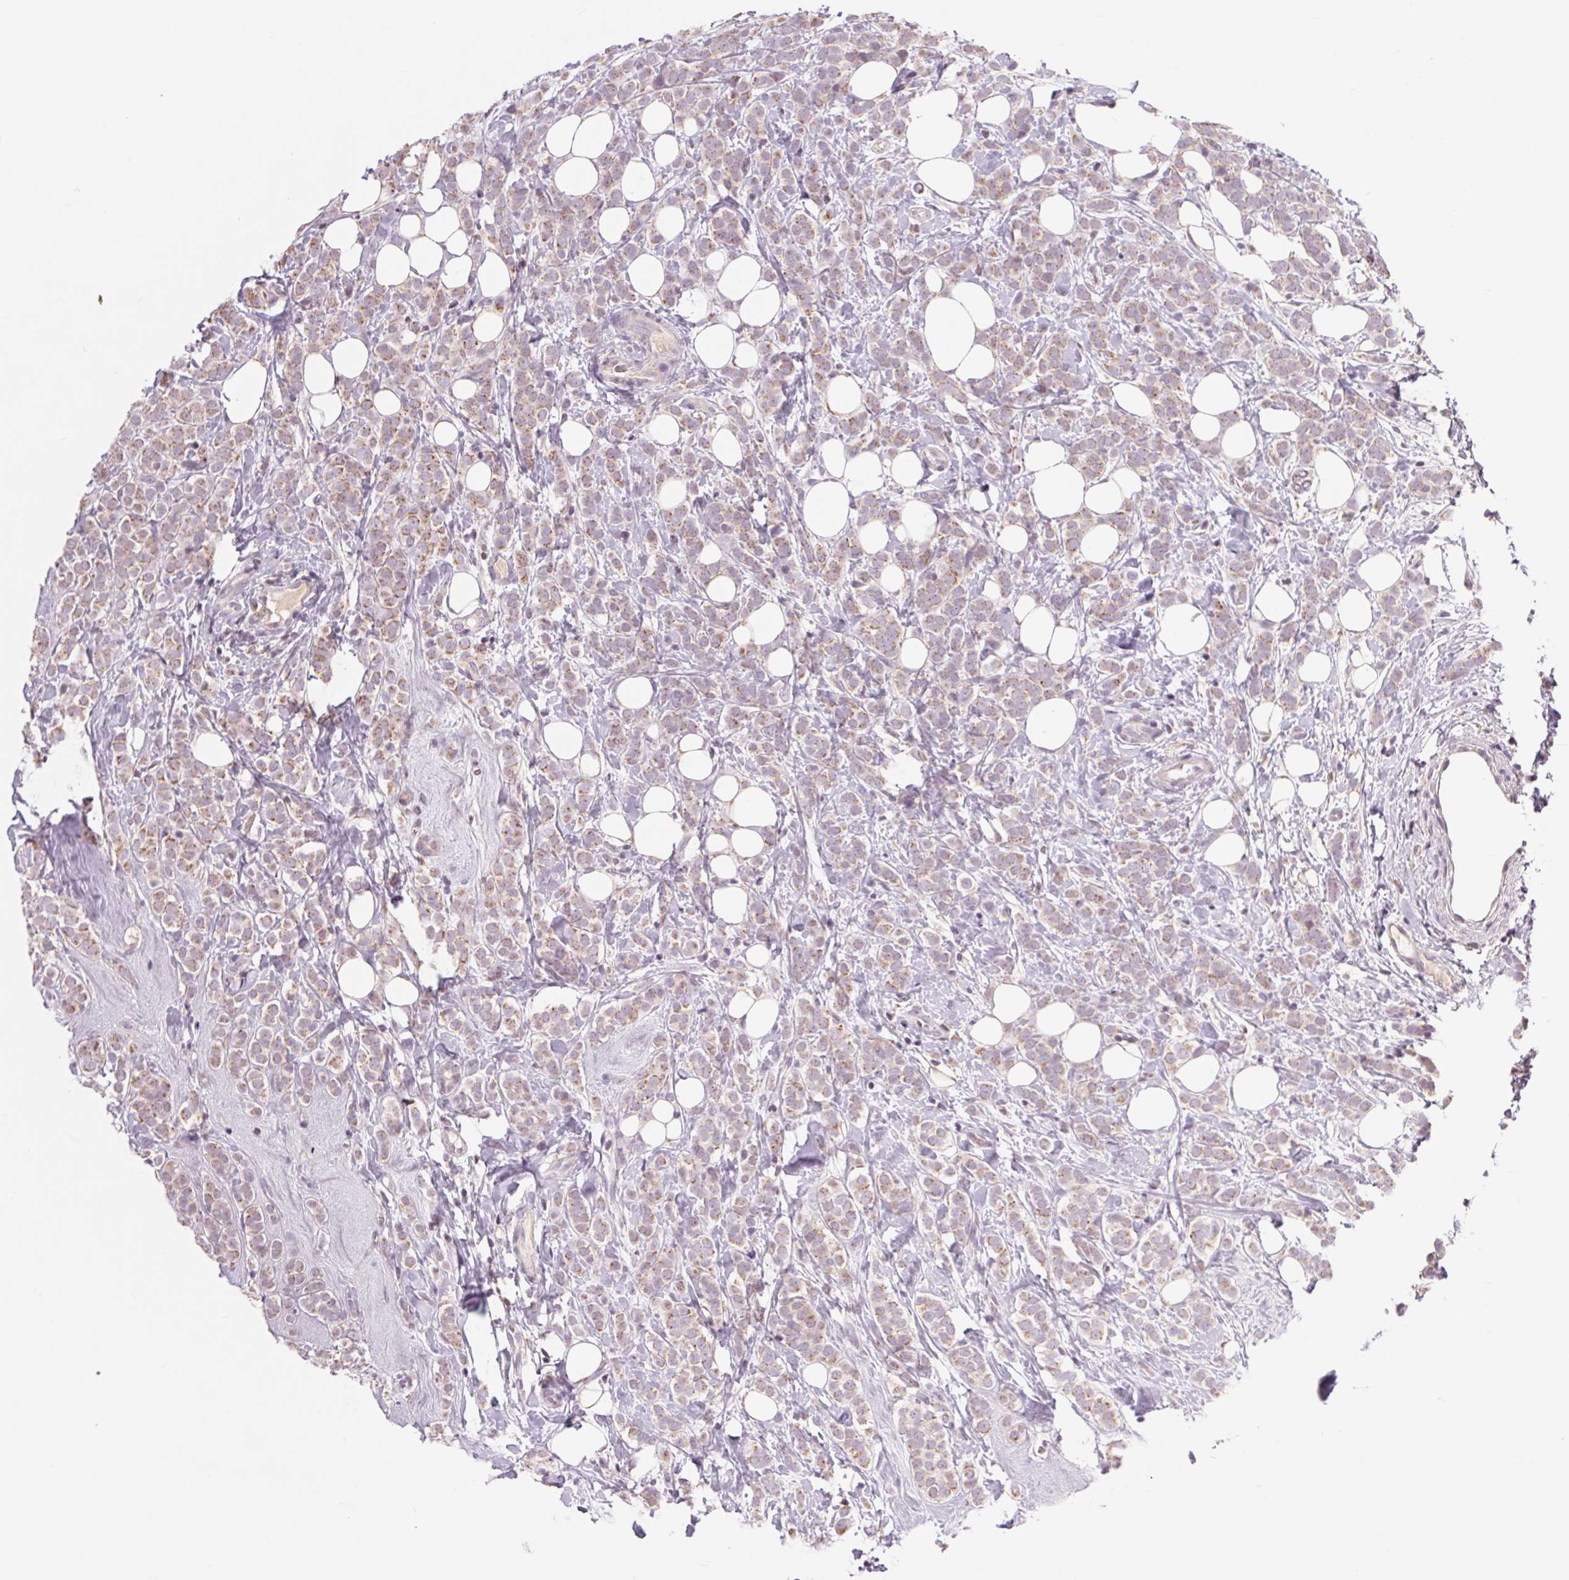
{"staining": {"intensity": "weak", "quantity": ">75%", "location": "cytoplasmic/membranous"}, "tissue": "breast cancer", "cell_type": "Tumor cells", "image_type": "cancer", "snomed": [{"axis": "morphology", "description": "Lobular carcinoma"}, {"axis": "topography", "description": "Breast"}], "caption": "DAB immunohistochemical staining of human breast lobular carcinoma exhibits weak cytoplasmic/membranous protein positivity in about >75% of tumor cells.", "gene": "COX6A1", "patient": {"sex": "female", "age": 49}}